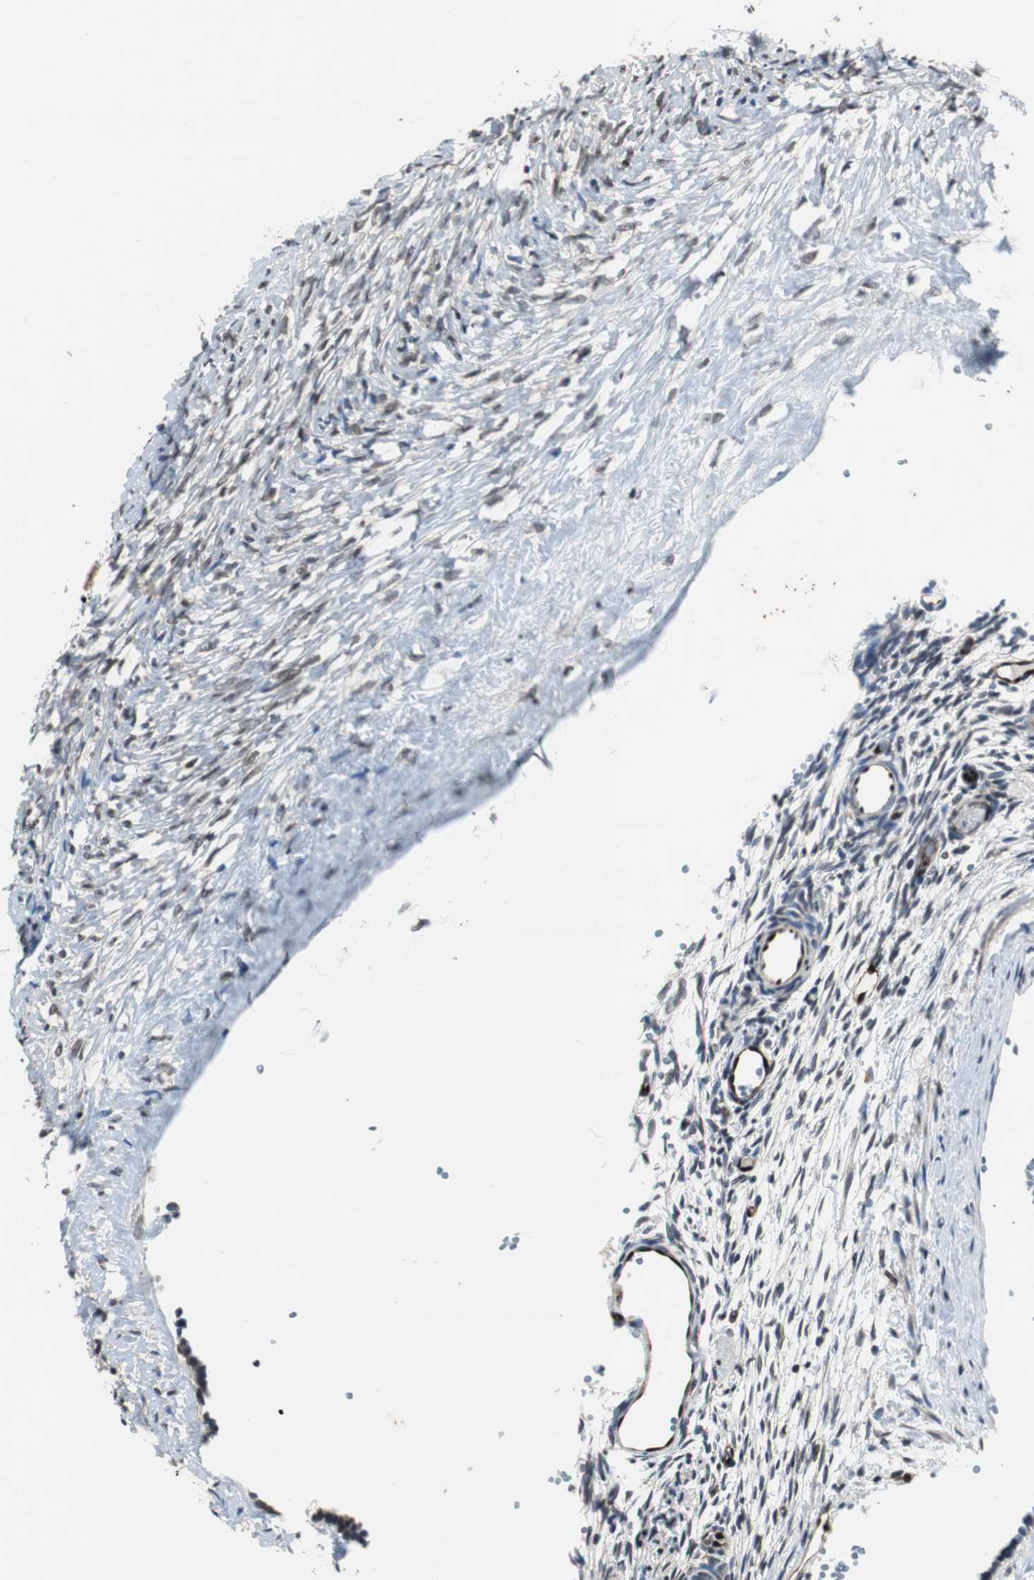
{"staining": {"intensity": "negative", "quantity": "none", "location": "none"}, "tissue": "ovary", "cell_type": "Ovarian stroma cells", "image_type": "normal", "snomed": [{"axis": "morphology", "description": "Normal tissue, NOS"}, {"axis": "topography", "description": "Ovary"}], "caption": "A photomicrograph of ovary stained for a protein demonstrates no brown staining in ovarian stroma cells. The staining was performed using DAB (3,3'-diaminobenzidine) to visualize the protein expression in brown, while the nuclei were stained in blue with hematoxylin (Magnification: 20x).", "gene": "SMAD1", "patient": {"sex": "female", "age": 35}}